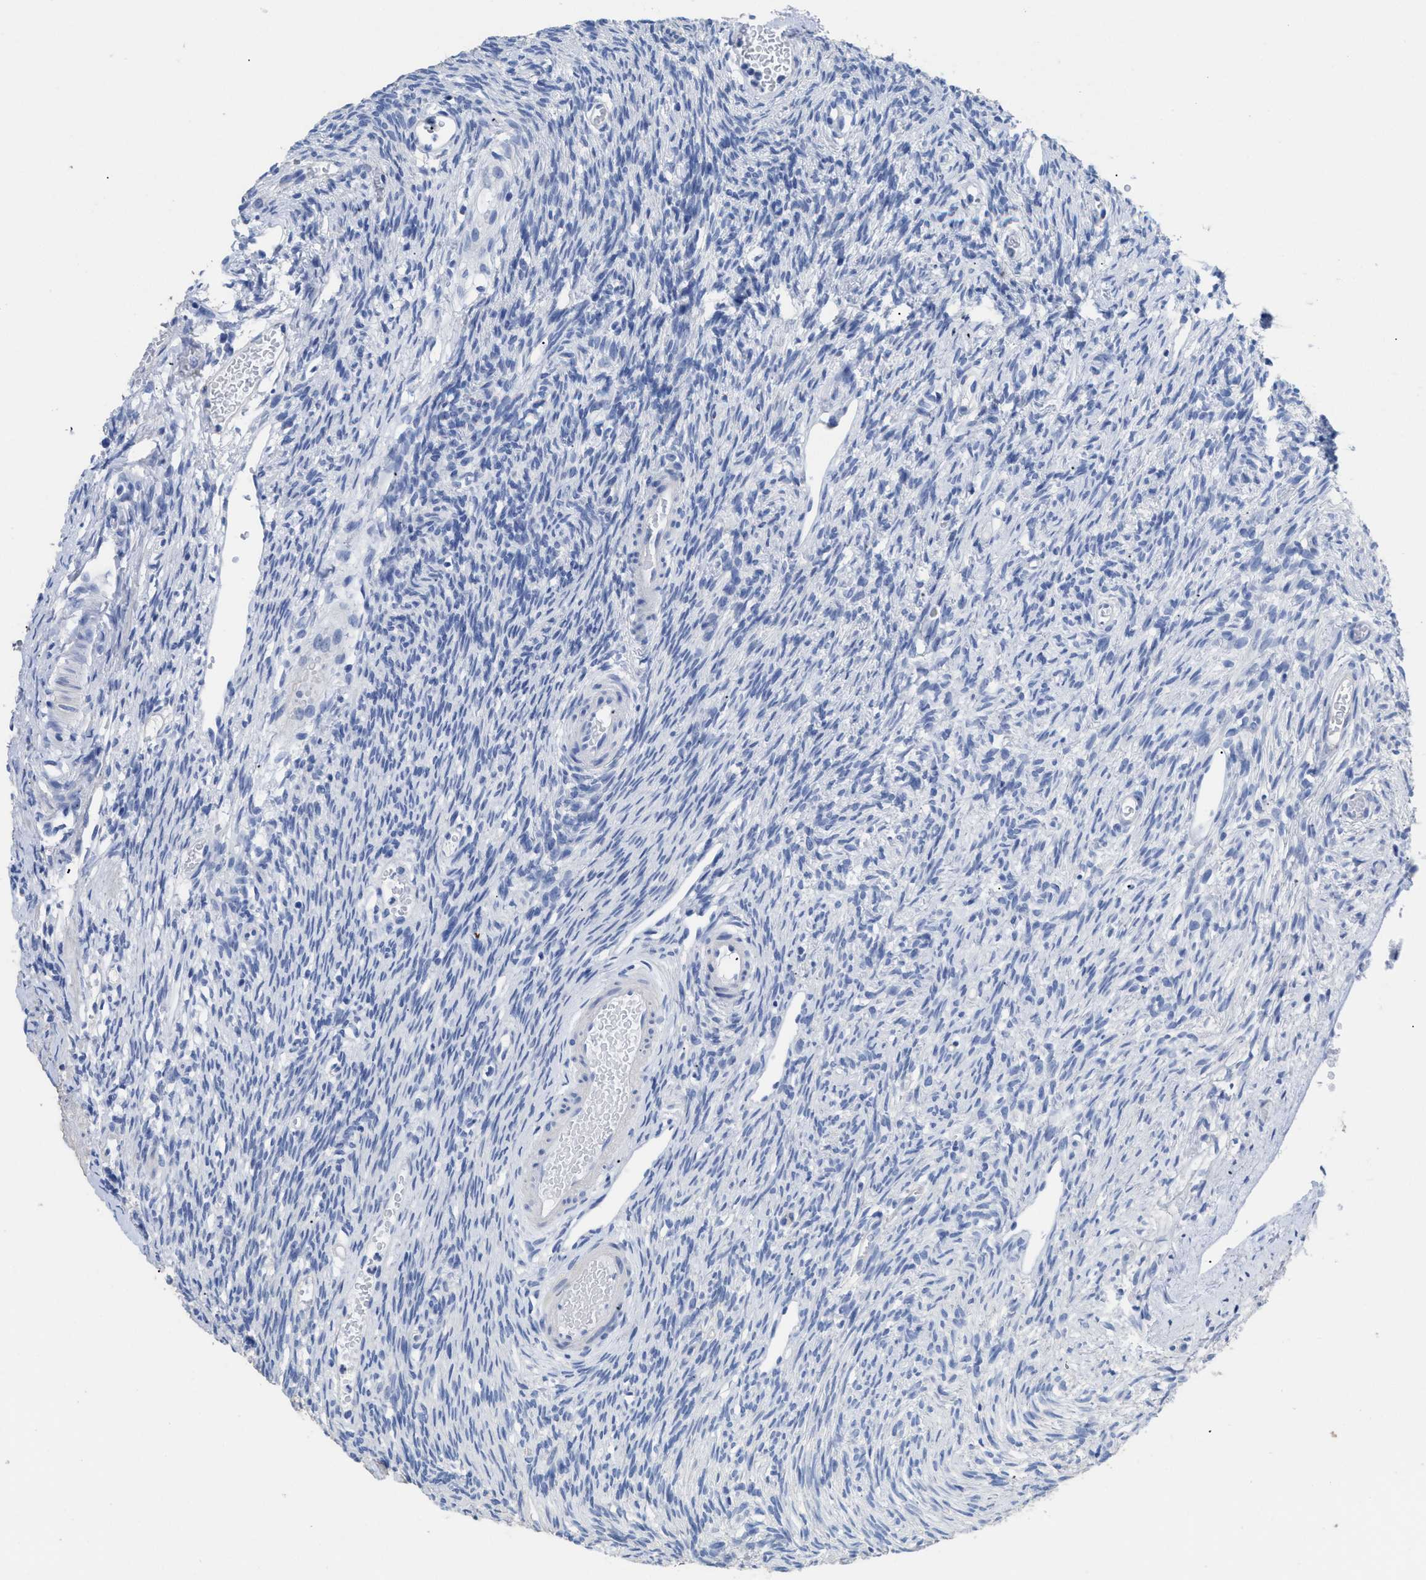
{"staining": {"intensity": "negative", "quantity": "none", "location": "none"}, "tissue": "ovary", "cell_type": "Ovarian stroma cells", "image_type": "normal", "snomed": [{"axis": "morphology", "description": "Normal tissue, NOS"}, {"axis": "topography", "description": "Ovary"}], "caption": "Immunohistochemistry photomicrograph of benign ovary stained for a protein (brown), which displays no positivity in ovarian stroma cells.", "gene": "DLC1", "patient": {"sex": "female", "age": 33}}